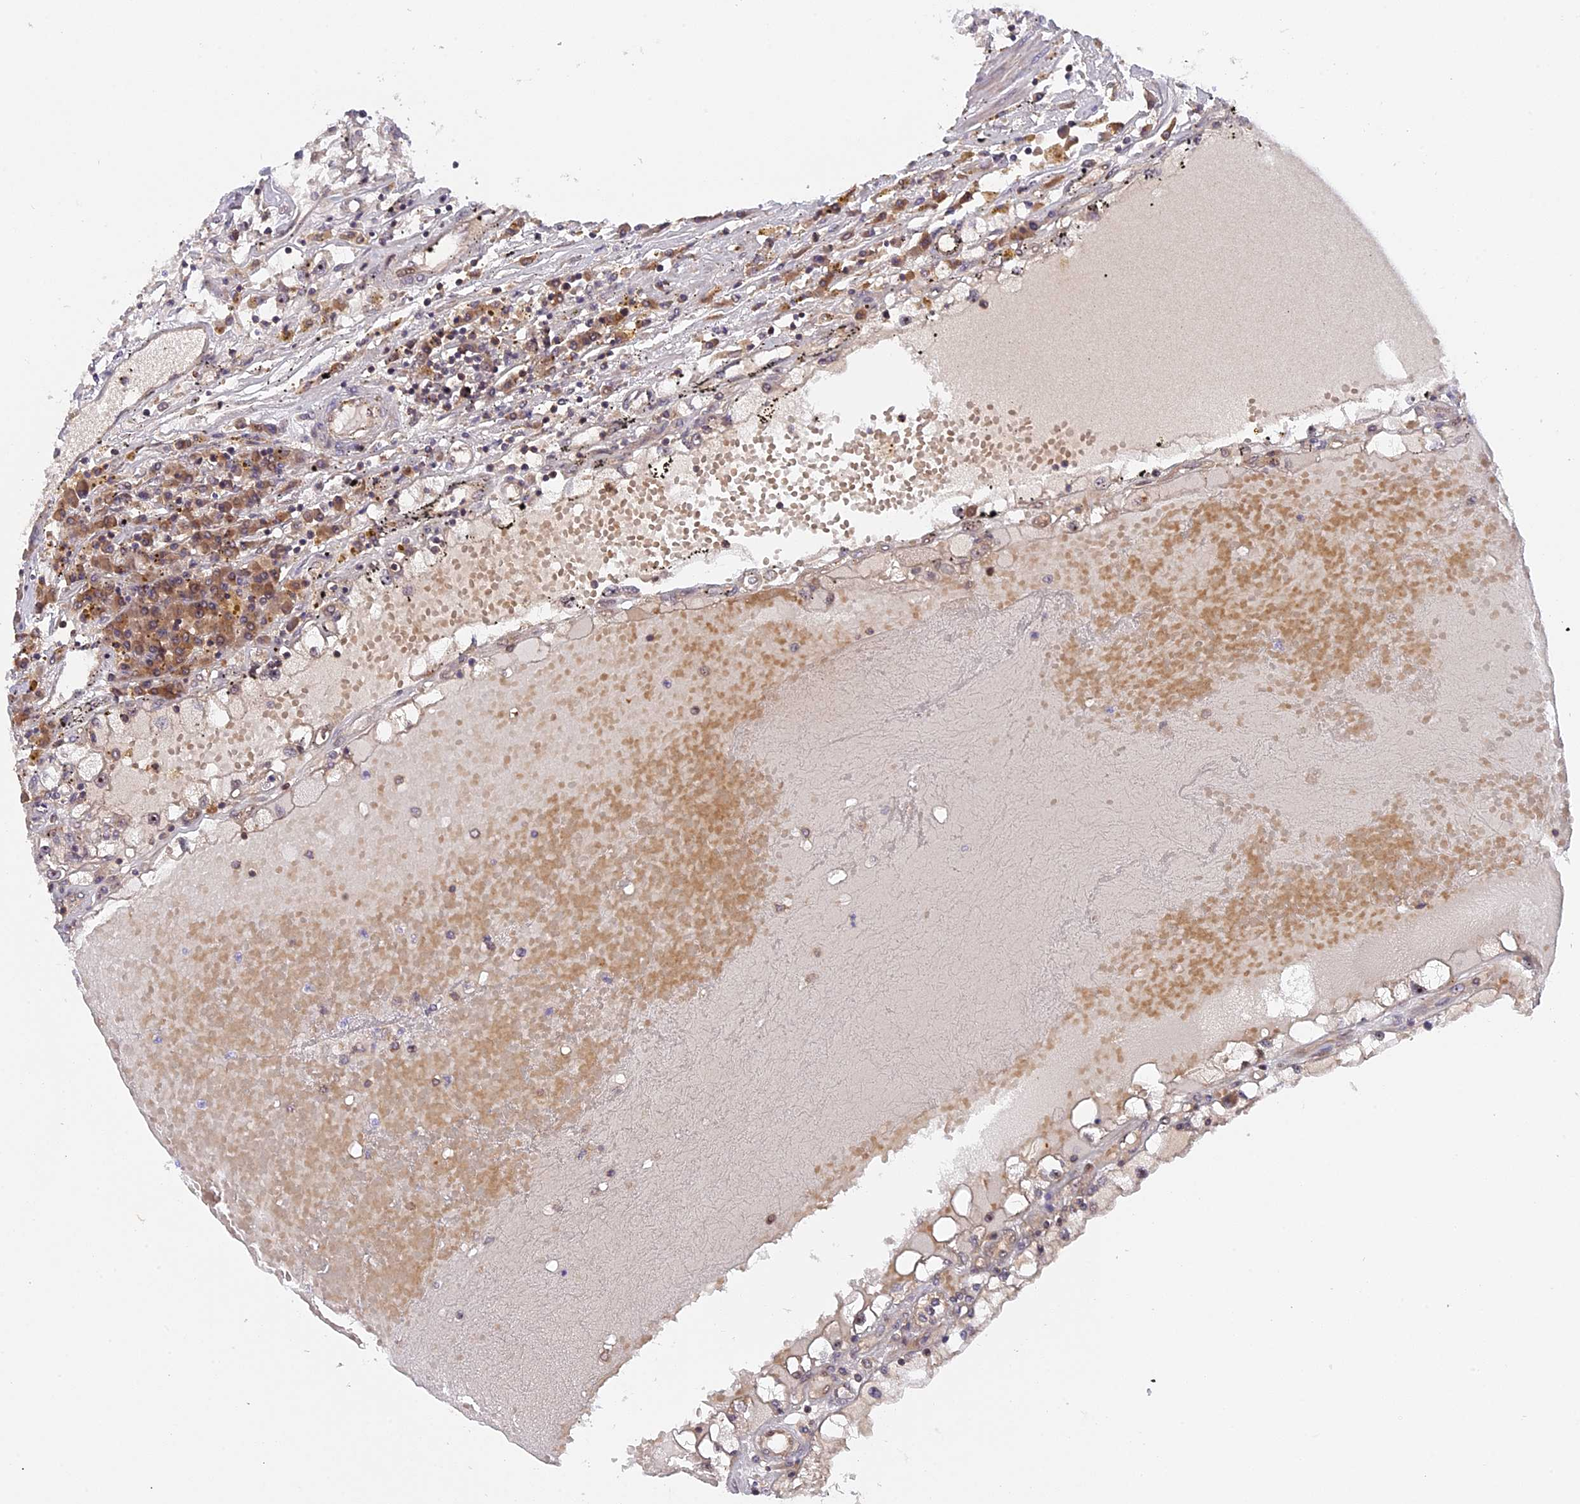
{"staining": {"intensity": "negative", "quantity": "none", "location": "none"}, "tissue": "renal cancer", "cell_type": "Tumor cells", "image_type": "cancer", "snomed": [{"axis": "morphology", "description": "Adenocarcinoma, NOS"}, {"axis": "topography", "description": "Kidney"}], "caption": "High magnification brightfield microscopy of renal cancer (adenocarcinoma) stained with DAB (3,3'-diaminobenzidine) (brown) and counterstained with hematoxylin (blue): tumor cells show no significant expression.", "gene": "ZNF428", "patient": {"sex": "male", "age": 56}}